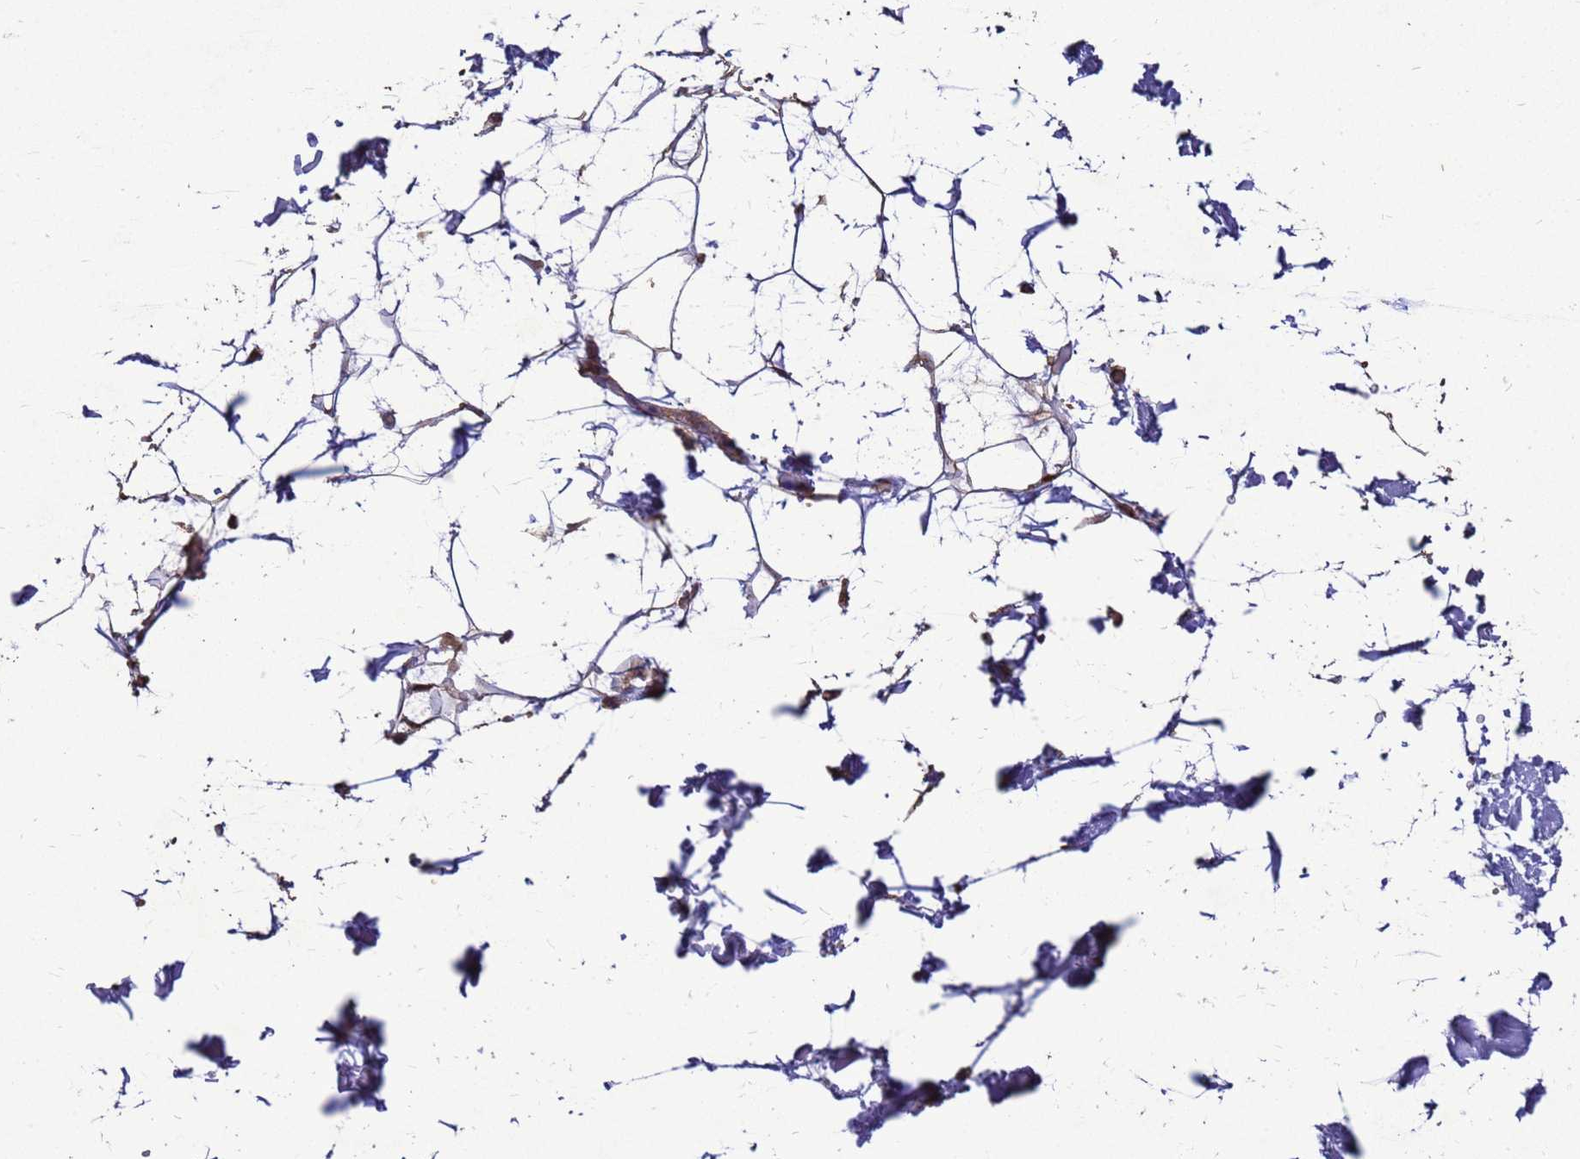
{"staining": {"intensity": "weak", "quantity": ">75%", "location": "cytoplasmic/membranous"}, "tissue": "adipose tissue", "cell_type": "Adipocytes", "image_type": "normal", "snomed": [{"axis": "morphology", "description": "Normal tissue, NOS"}, {"axis": "topography", "description": "Soft tissue"}], "caption": "DAB (3,3'-diaminobenzidine) immunohistochemical staining of benign adipose tissue displays weak cytoplasmic/membranous protein expression in about >75% of adipocytes.", "gene": "RSPRY1", "patient": {"sex": "male", "age": 72}}